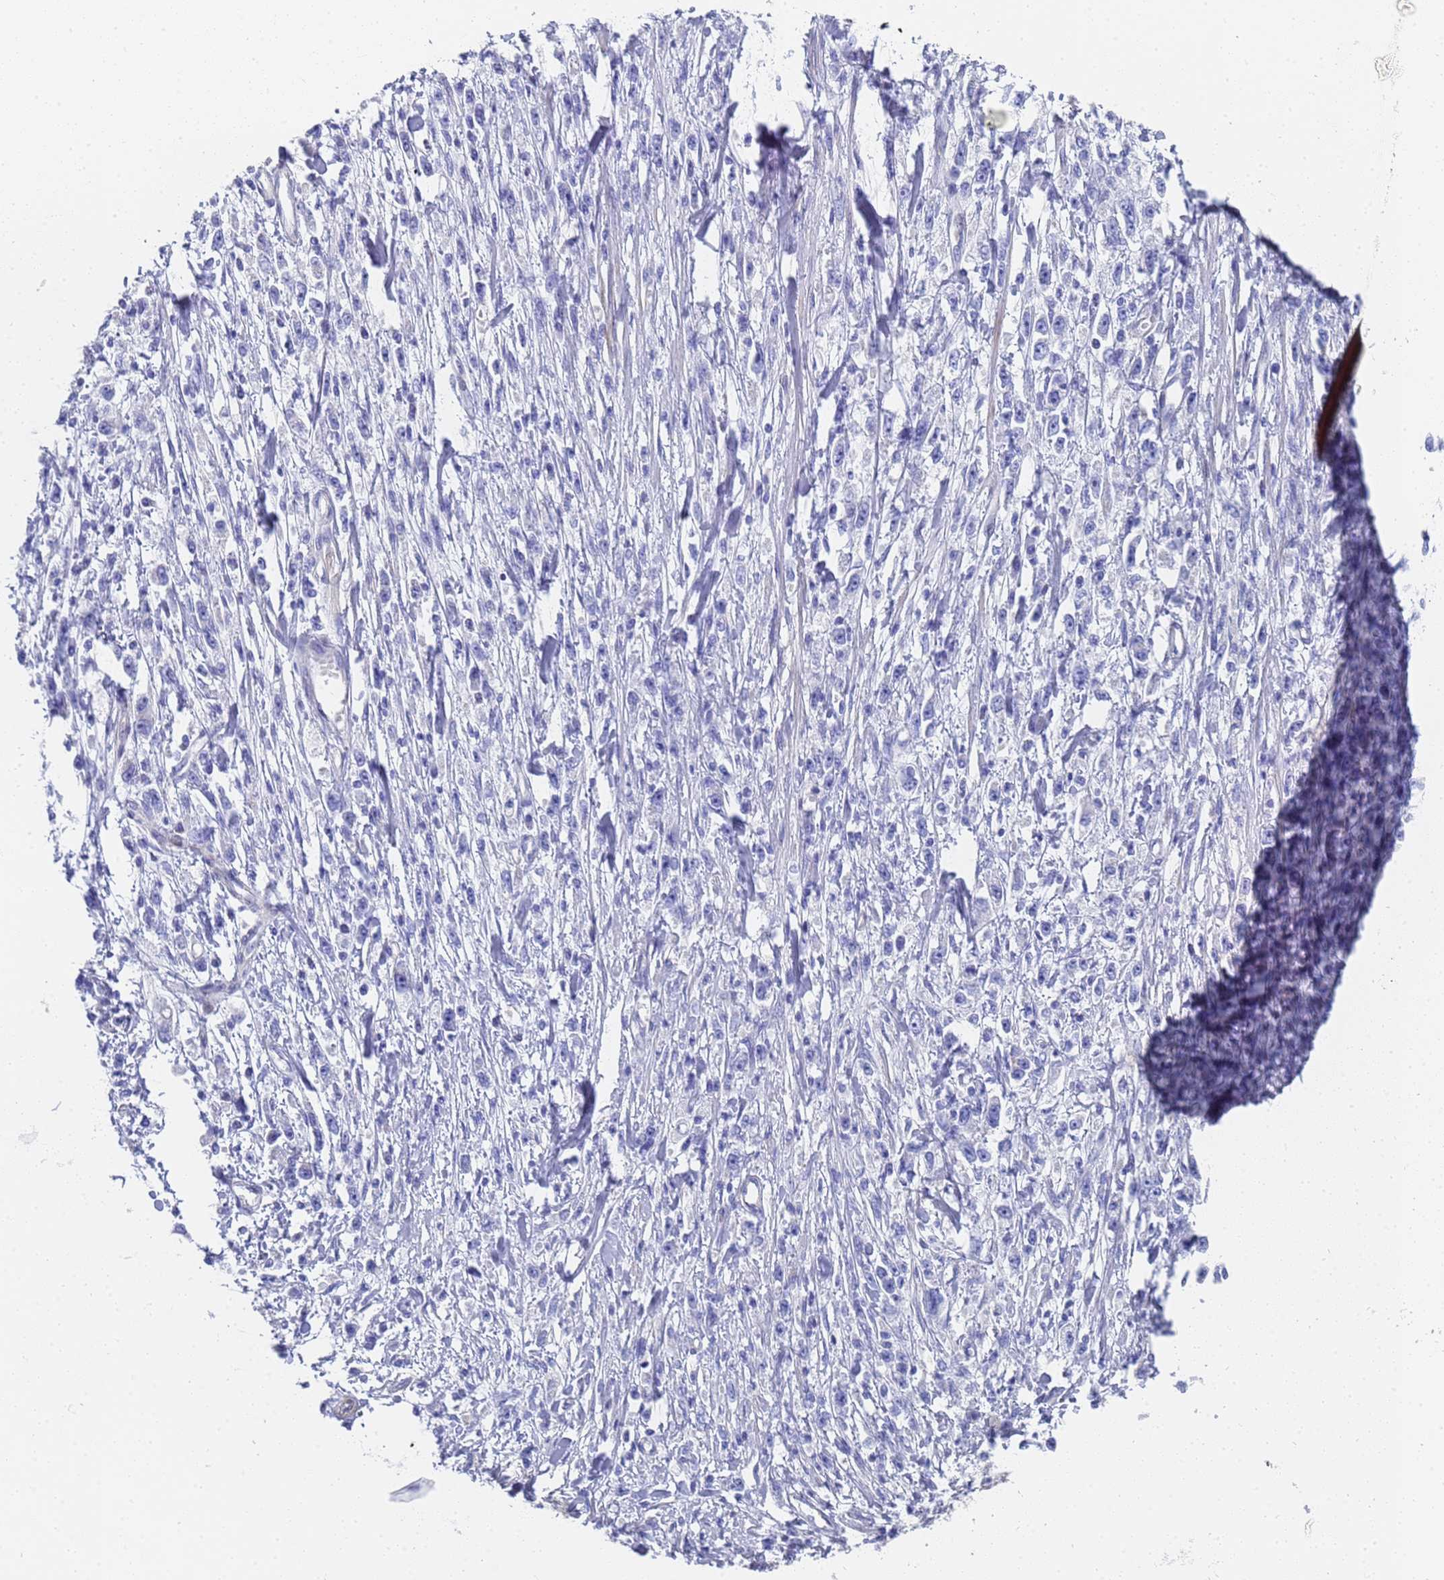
{"staining": {"intensity": "negative", "quantity": "none", "location": "none"}, "tissue": "stomach cancer", "cell_type": "Tumor cells", "image_type": "cancer", "snomed": [{"axis": "morphology", "description": "Adenocarcinoma, NOS"}, {"axis": "topography", "description": "Stomach"}], "caption": "IHC photomicrograph of stomach cancer (adenocarcinoma) stained for a protein (brown), which demonstrates no staining in tumor cells.", "gene": "TUBB1", "patient": {"sex": "female", "age": 59}}